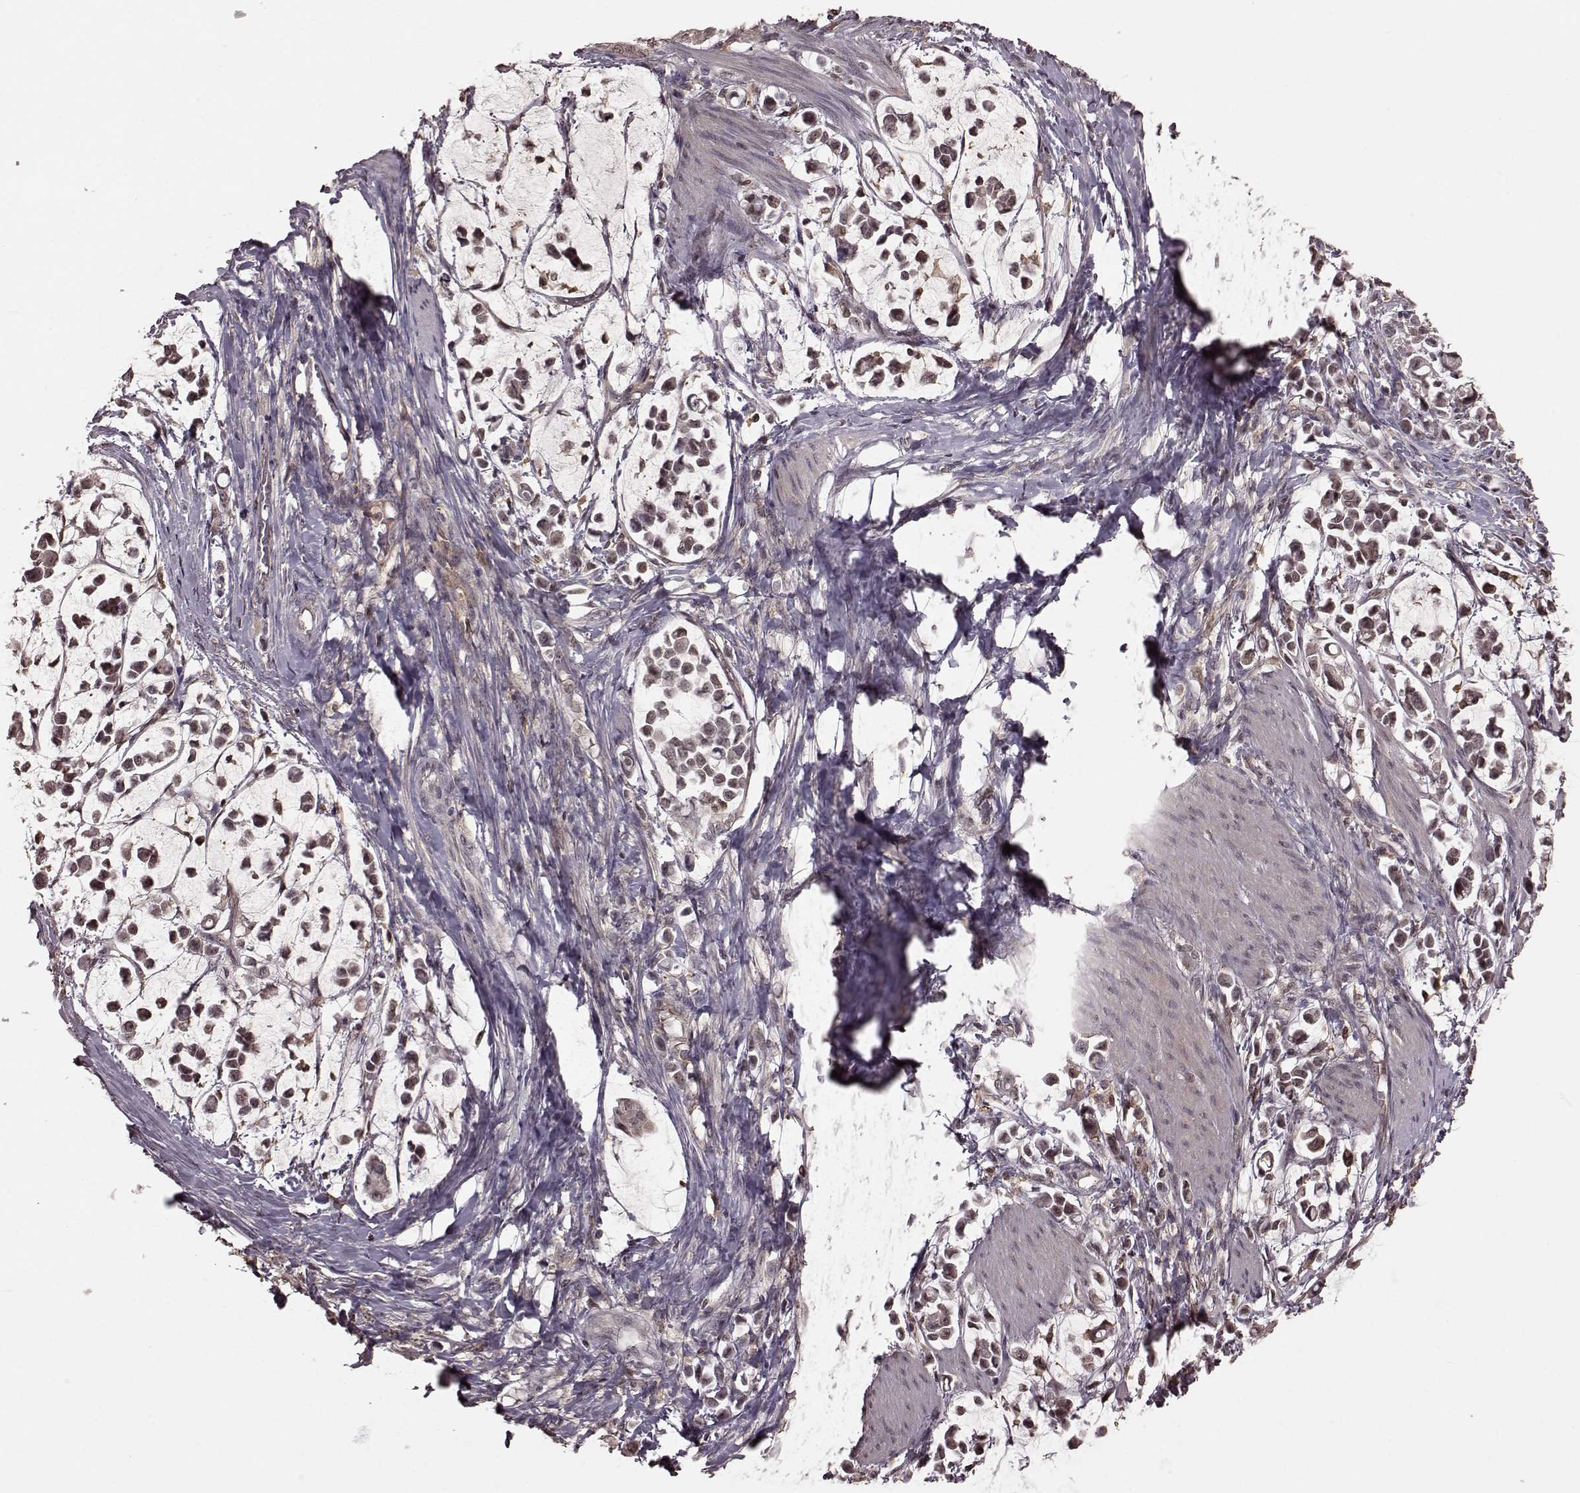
{"staining": {"intensity": "weak", "quantity": "<25%", "location": "cytoplasmic/membranous"}, "tissue": "stomach cancer", "cell_type": "Tumor cells", "image_type": "cancer", "snomed": [{"axis": "morphology", "description": "Adenocarcinoma, NOS"}, {"axis": "topography", "description": "Stomach"}], "caption": "An immunohistochemistry (IHC) histopathology image of stomach cancer is shown. There is no staining in tumor cells of stomach cancer. Nuclei are stained in blue.", "gene": "GSS", "patient": {"sex": "male", "age": 82}}